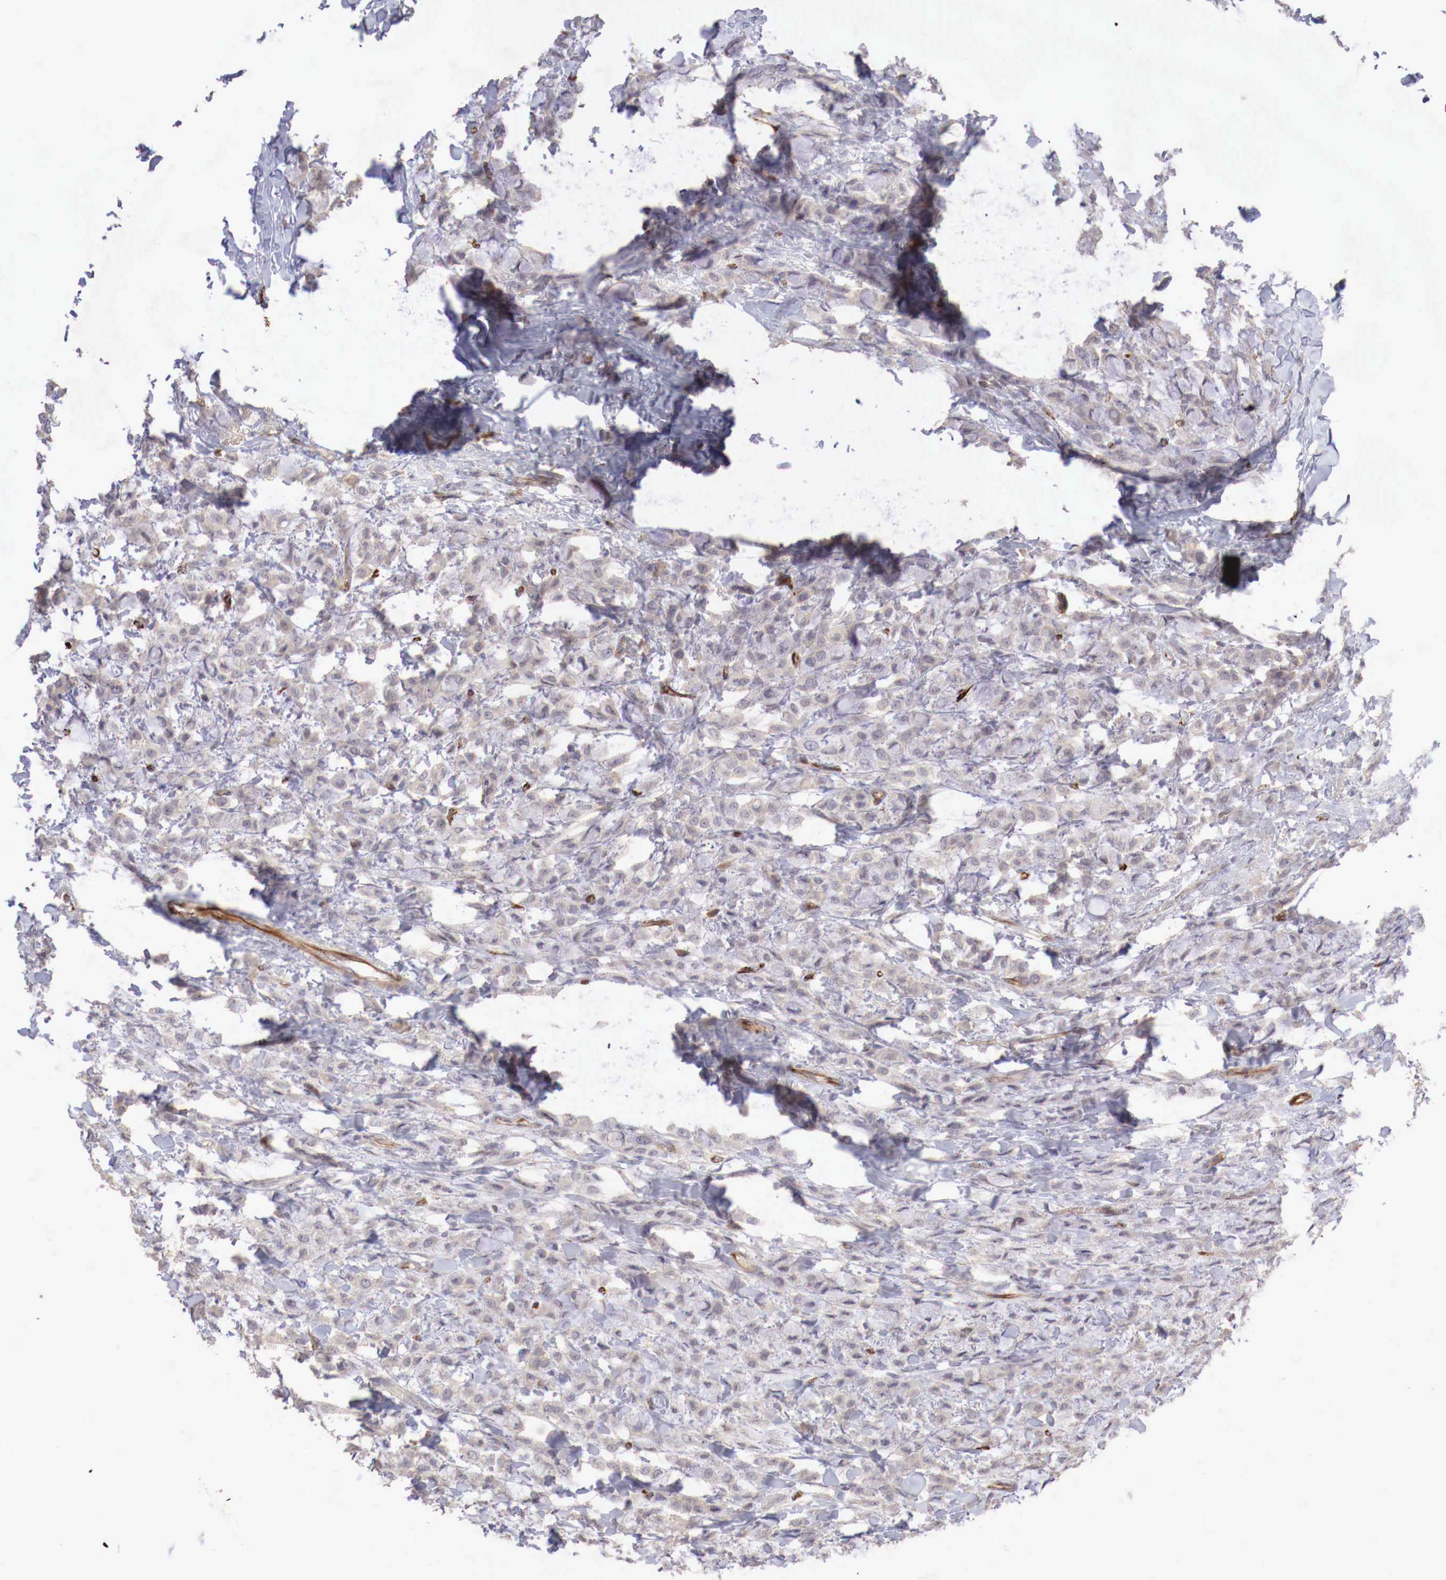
{"staining": {"intensity": "weak", "quantity": "25%-75%", "location": "cytoplasmic/membranous"}, "tissue": "breast cancer", "cell_type": "Tumor cells", "image_type": "cancer", "snomed": [{"axis": "morphology", "description": "Lobular carcinoma"}, {"axis": "topography", "description": "Breast"}], "caption": "A low amount of weak cytoplasmic/membranous staining is seen in about 25%-75% of tumor cells in breast cancer (lobular carcinoma) tissue.", "gene": "WT1", "patient": {"sex": "female", "age": 85}}